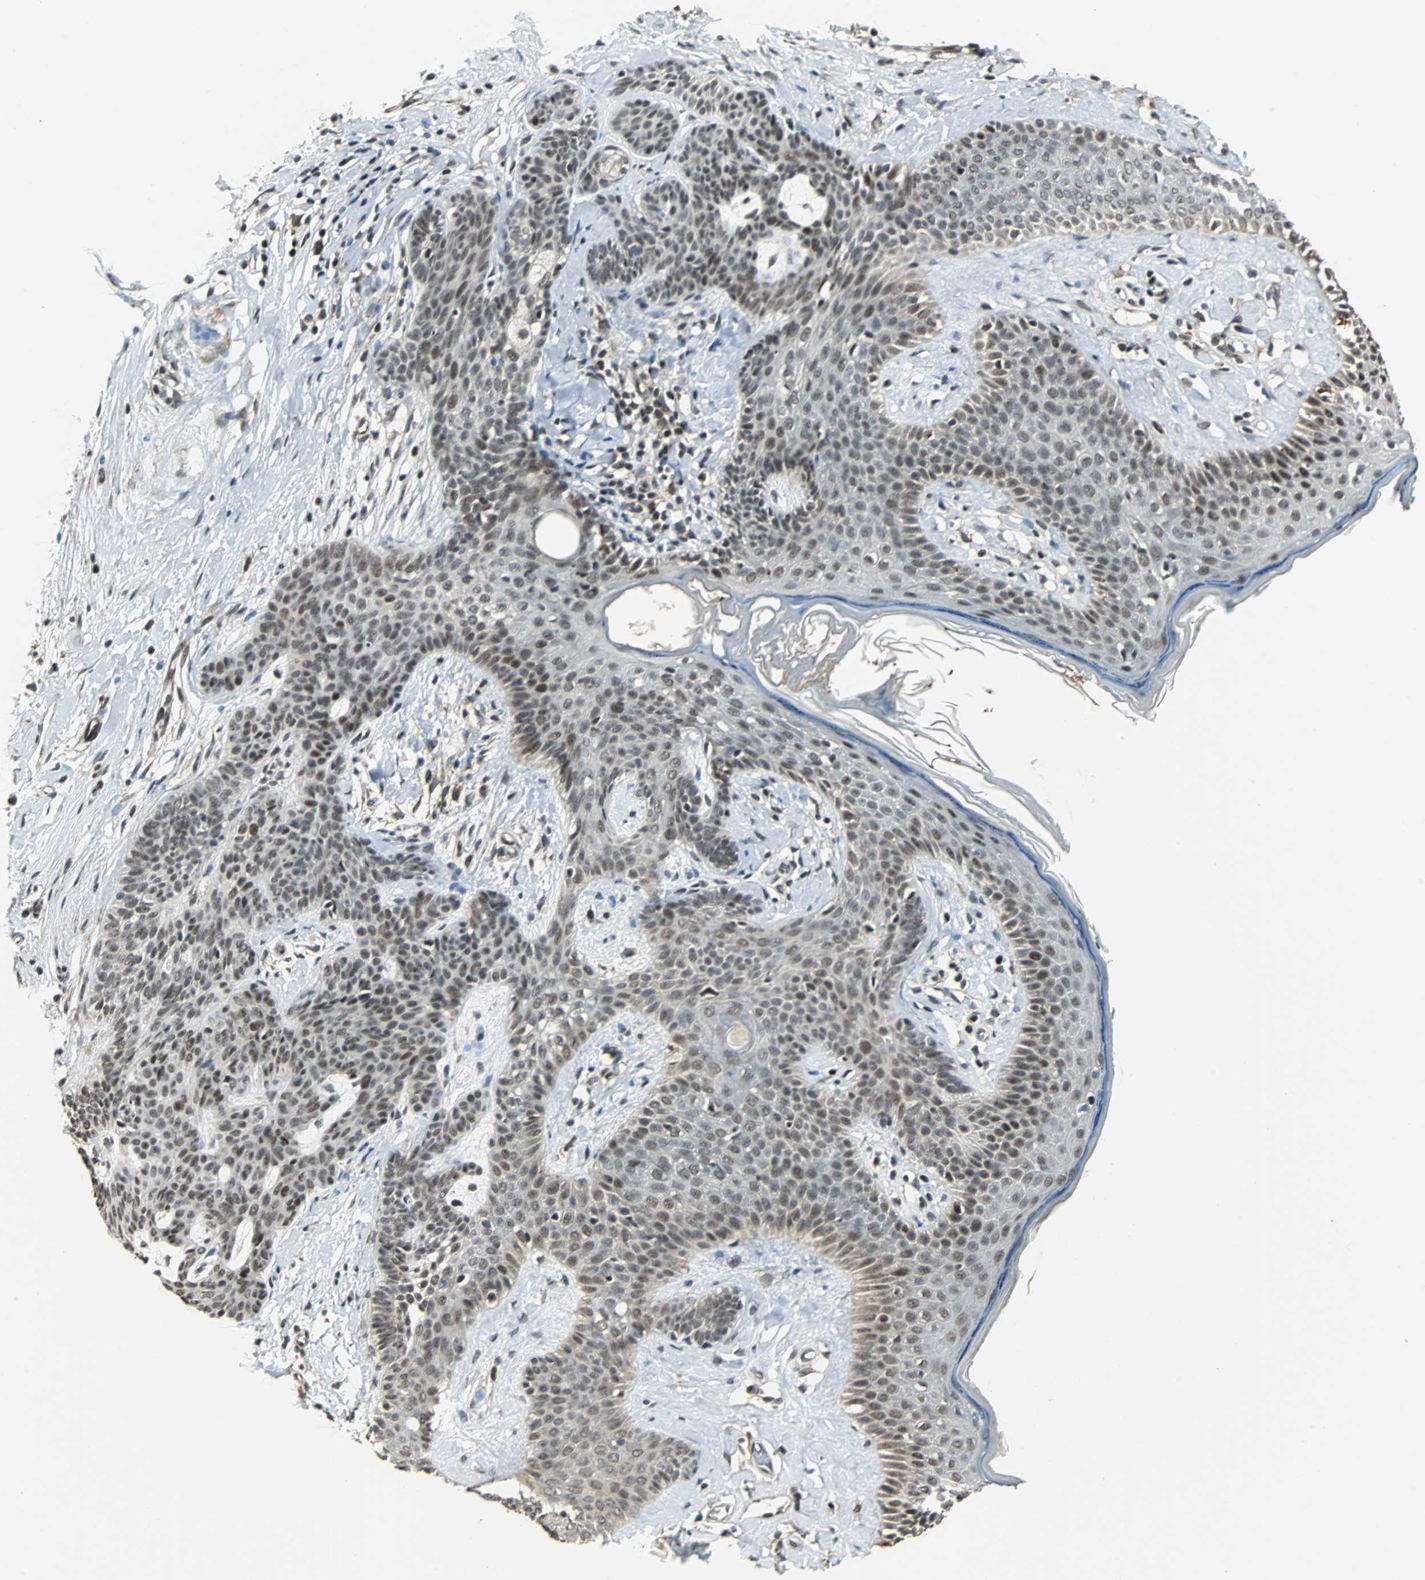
{"staining": {"intensity": "moderate", "quantity": ">75%", "location": "nuclear"}, "tissue": "skin cancer", "cell_type": "Tumor cells", "image_type": "cancer", "snomed": [{"axis": "morphology", "description": "Developmental malformation"}, {"axis": "morphology", "description": "Basal cell carcinoma"}, {"axis": "topography", "description": "Skin"}], "caption": "Brown immunohistochemical staining in human skin cancer demonstrates moderate nuclear expression in about >75% of tumor cells.", "gene": "MED4", "patient": {"sex": "female", "age": 62}}